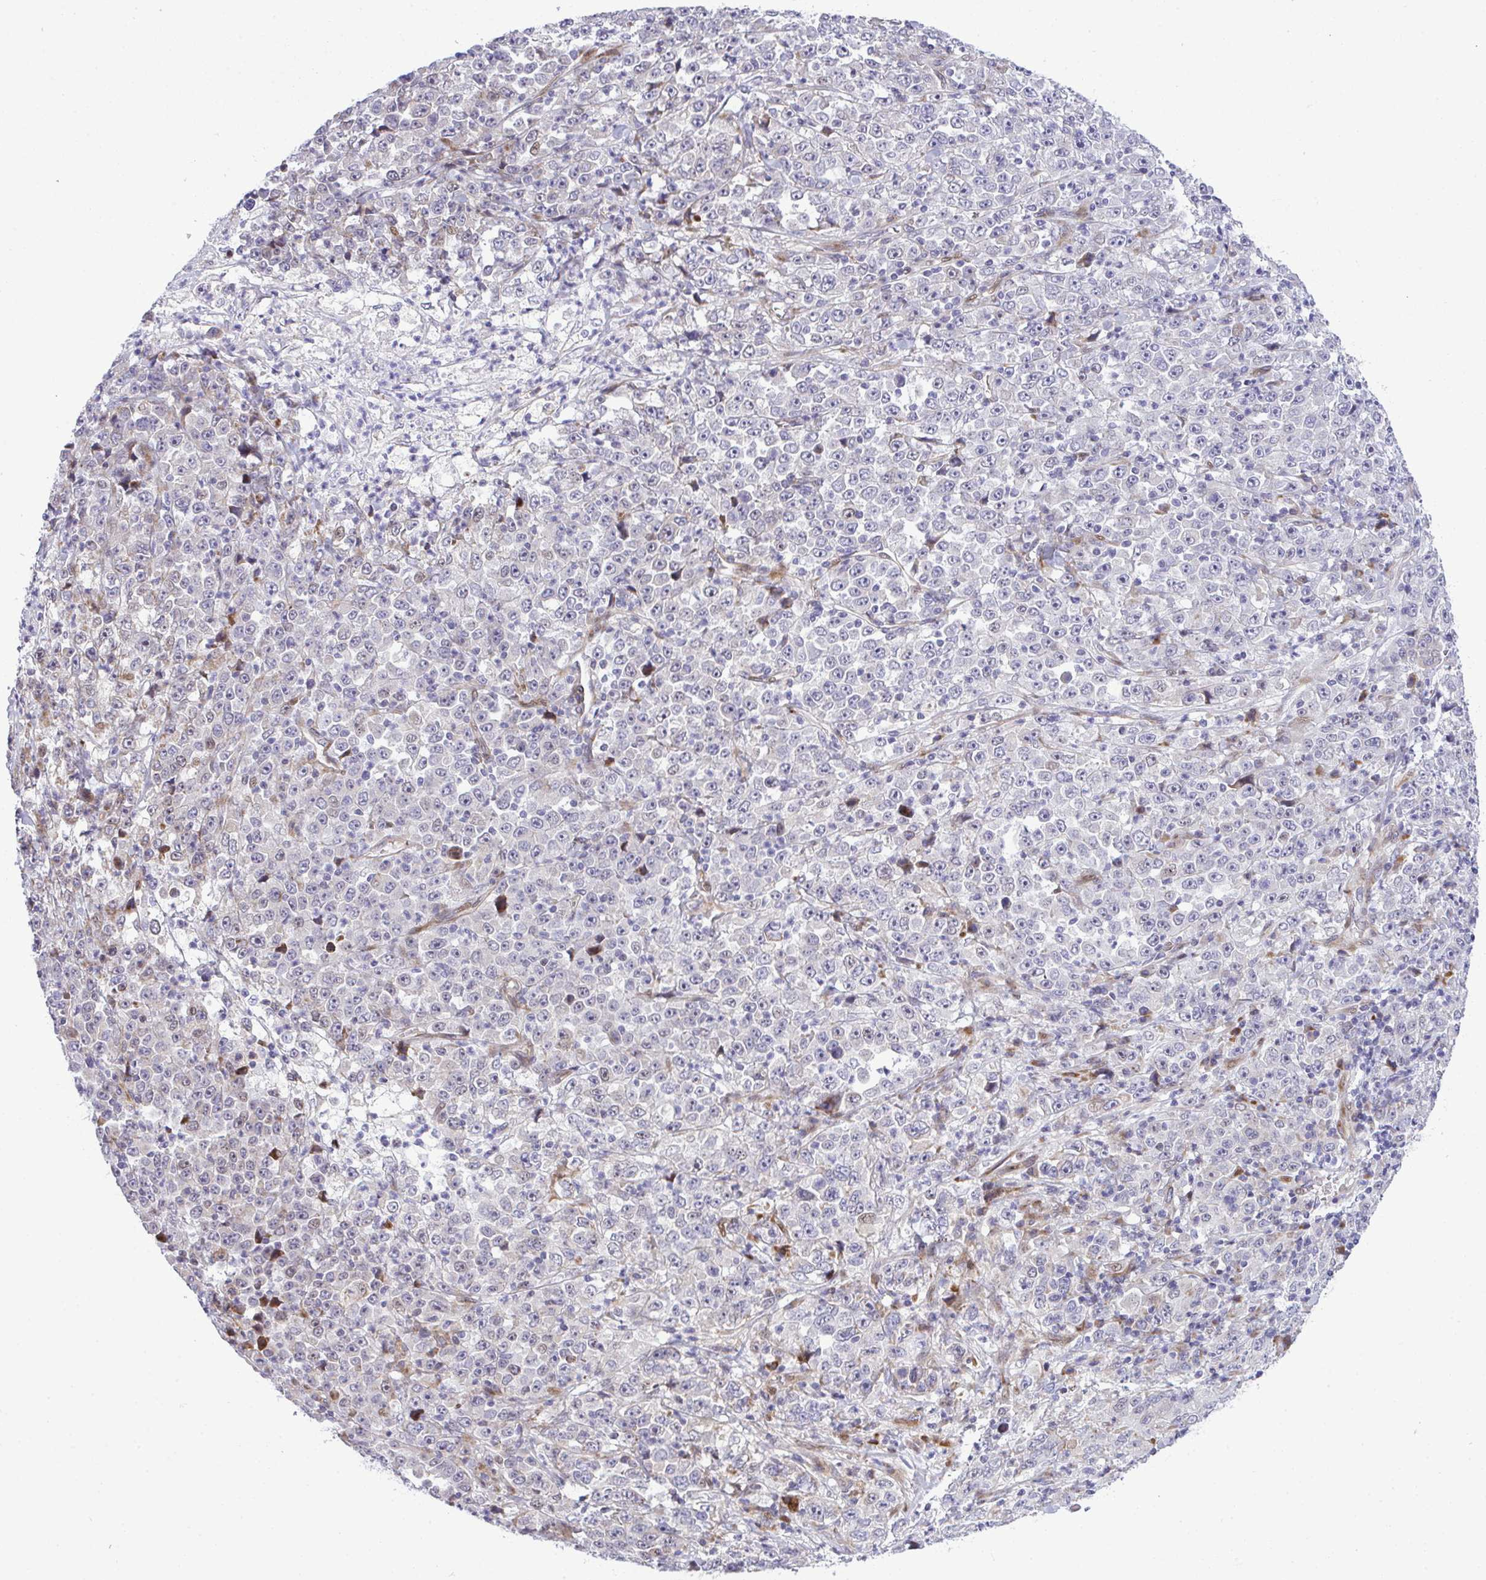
{"staining": {"intensity": "negative", "quantity": "none", "location": "none"}, "tissue": "stomach cancer", "cell_type": "Tumor cells", "image_type": "cancer", "snomed": [{"axis": "morphology", "description": "Normal tissue, NOS"}, {"axis": "morphology", "description": "Adenocarcinoma, NOS"}, {"axis": "topography", "description": "Stomach, upper"}, {"axis": "topography", "description": "Stomach"}], "caption": "Immunohistochemistry (IHC) image of human stomach adenocarcinoma stained for a protein (brown), which exhibits no staining in tumor cells.", "gene": "CASTOR2", "patient": {"sex": "male", "age": 59}}